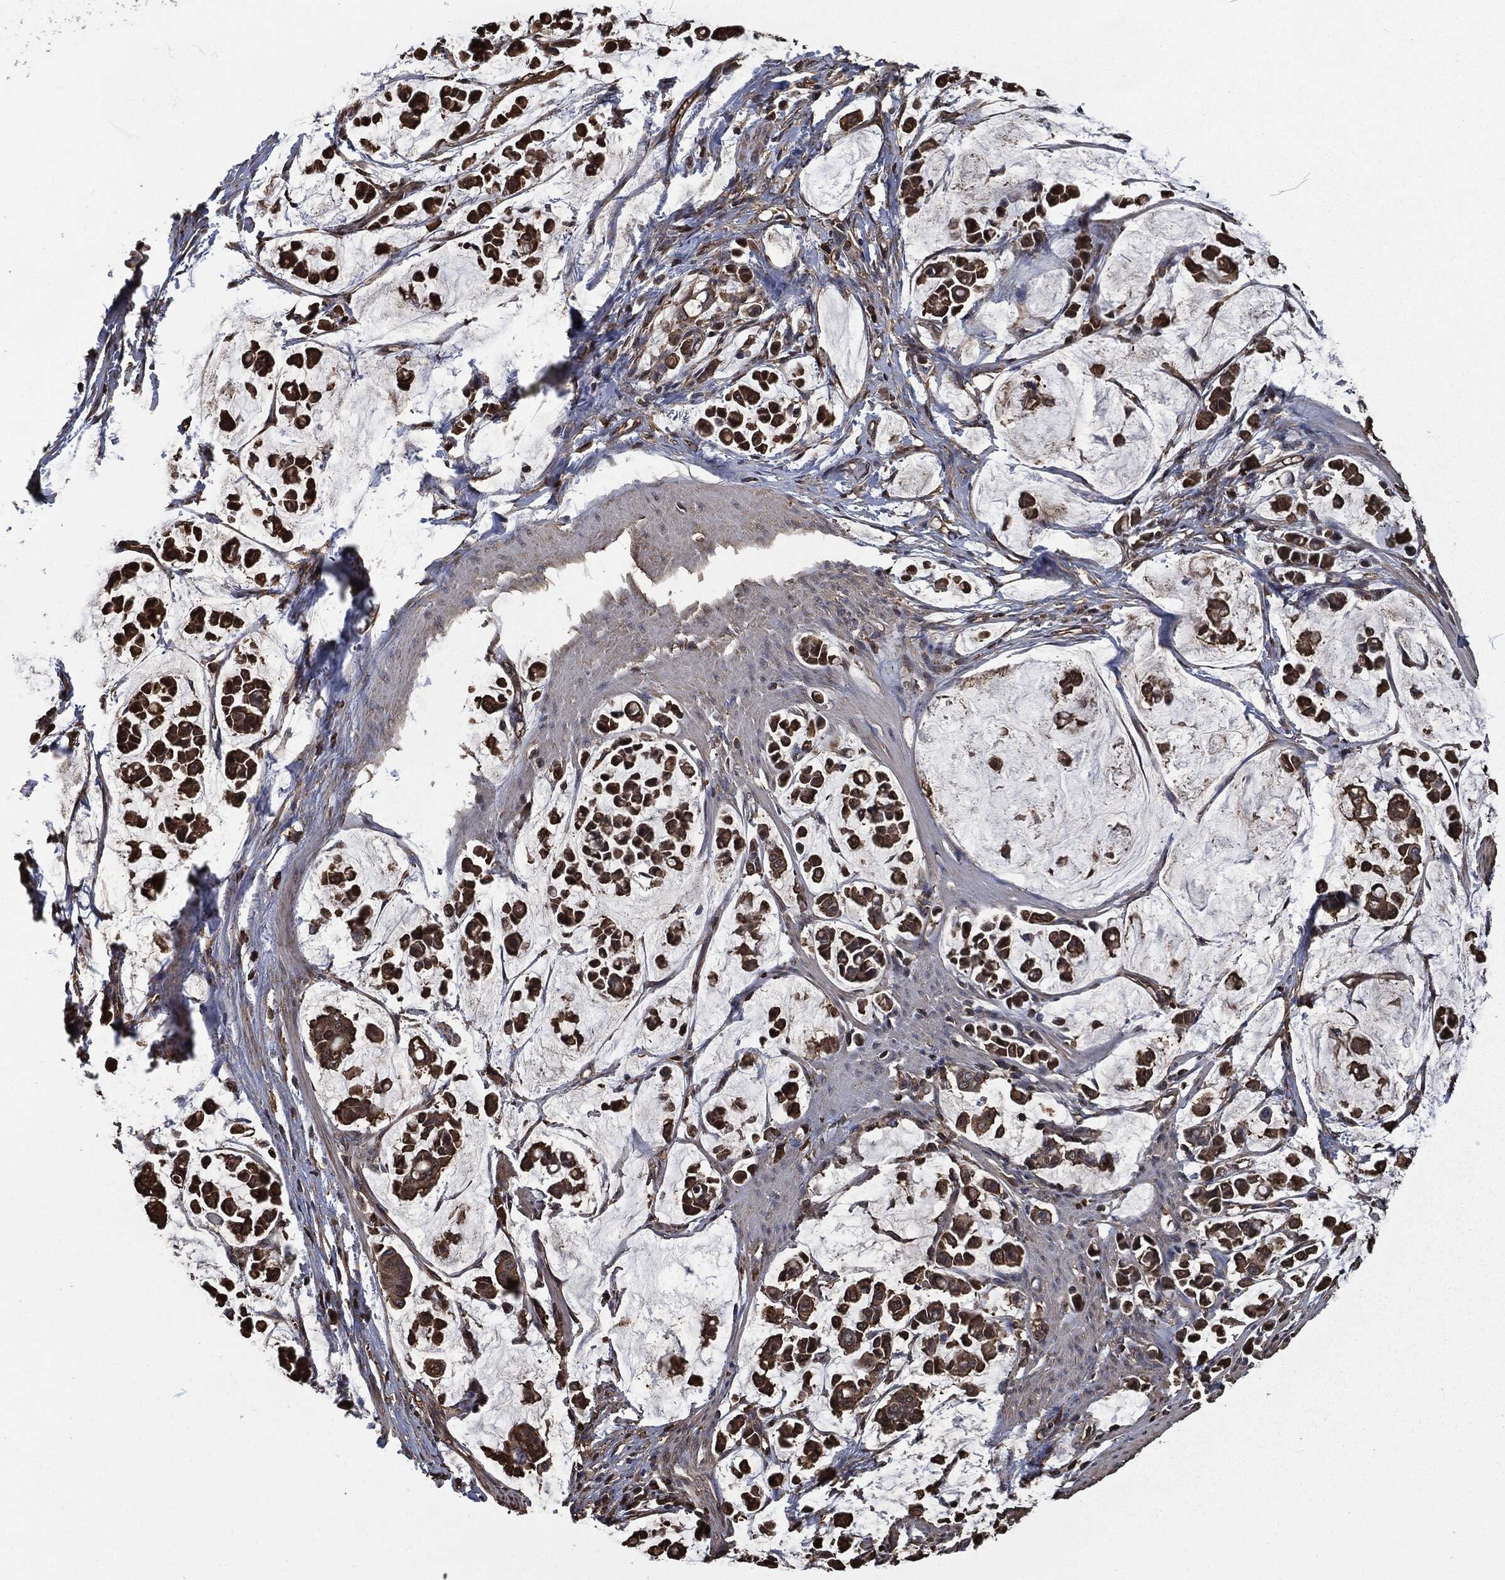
{"staining": {"intensity": "strong", "quantity": ">75%", "location": "cytoplasmic/membranous"}, "tissue": "stomach cancer", "cell_type": "Tumor cells", "image_type": "cancer", "snomed": [{"axis": "morphology", "description": "Adenocarcinoma, NOS"}, {"axis": "topography", "description": "Stomach"}], "caption": "Stomach adenocarcinoma stained for a protein displays strong cytoplasmic/membranous positivity in tumor cells. The staining is performed using DAB (3,3'-diaminobenzidine) brown chromogen to label protein expression. The nuclei are counter-stained blue using hematoxylin.", "gene": "PRDX4", "patient": {"sex": "male", "age": 82}}